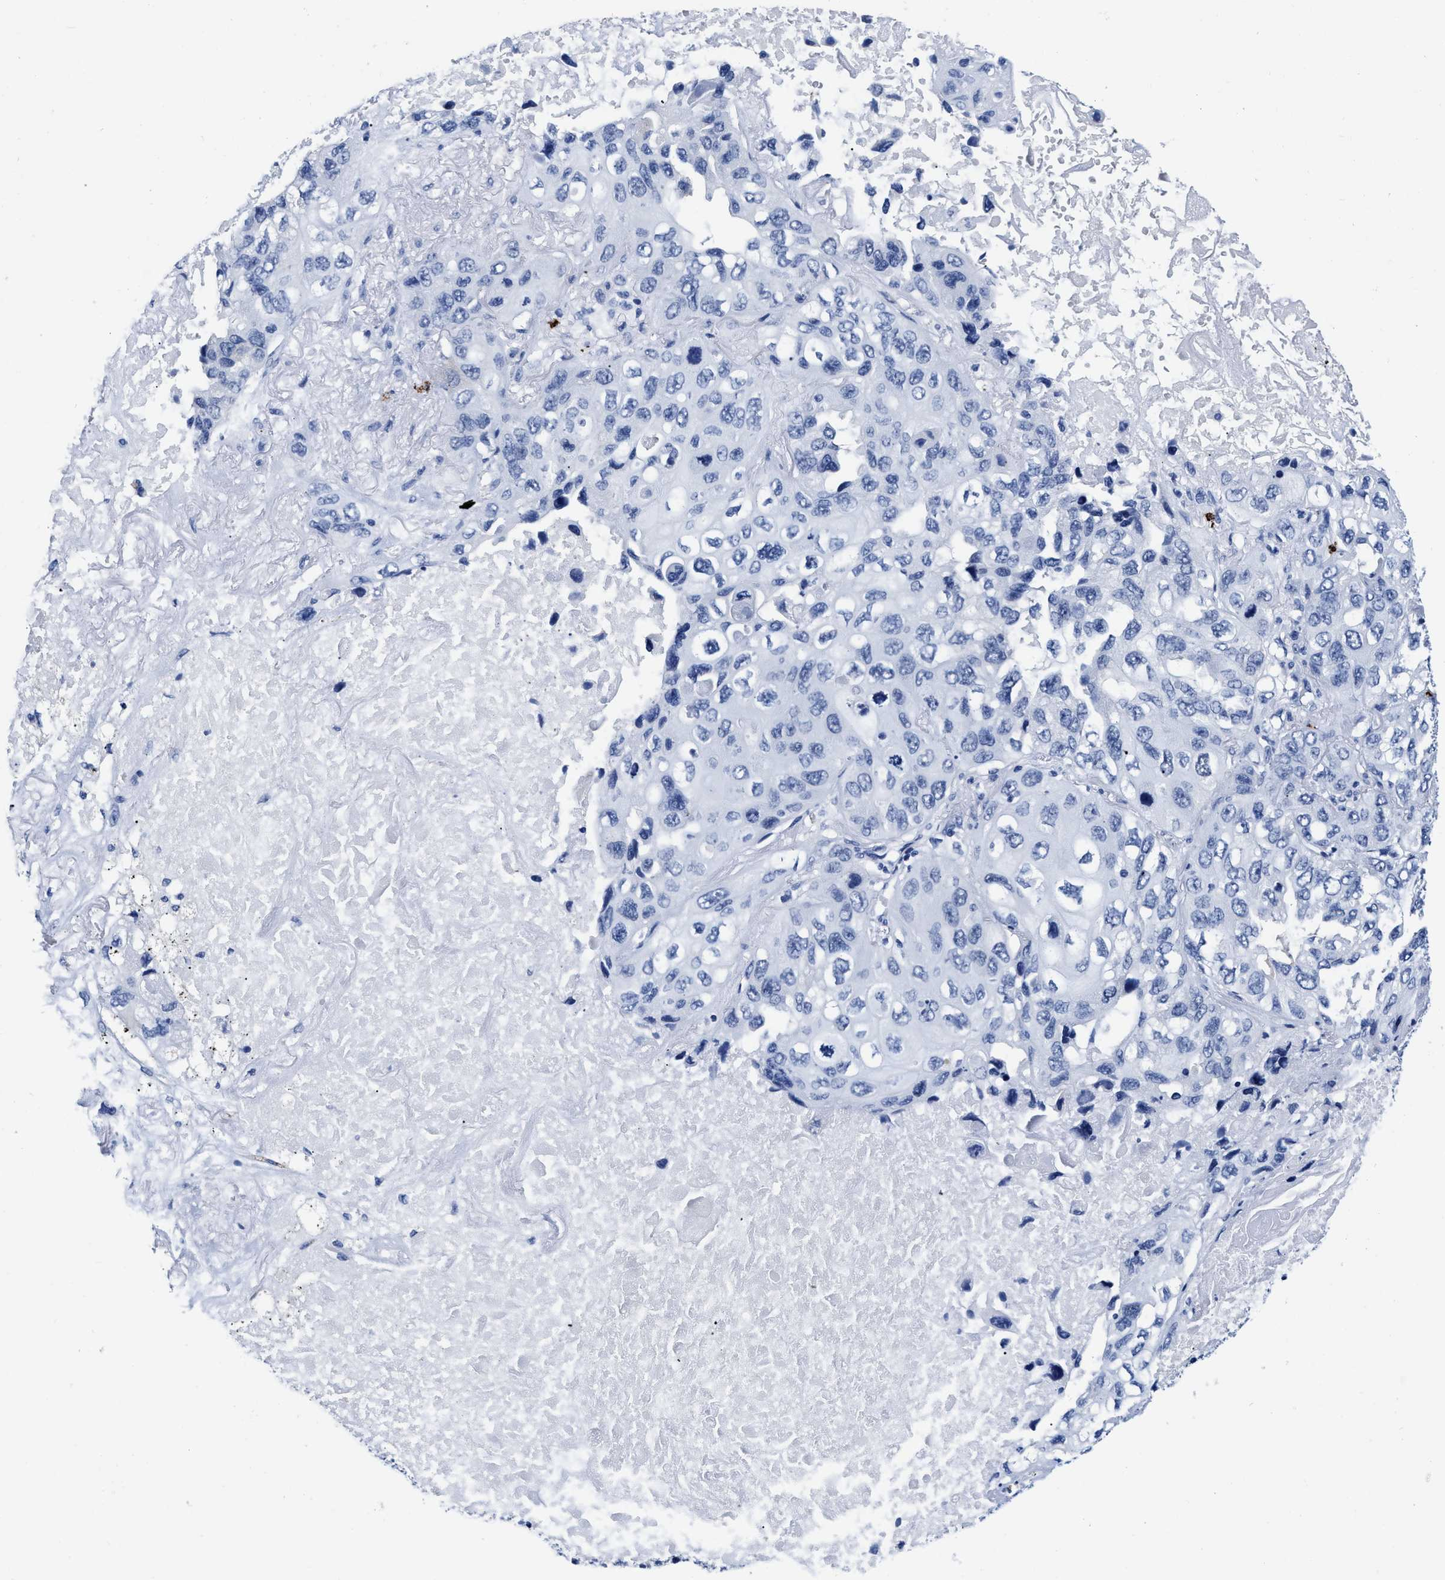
{"staining": {"intensity": "negative", "quantity": "none", "location": "none"}, "tissue": "lung cancer", "cell_type": "Tumor cells", "image_type": "cancer", "snomed": [{"axis": "morphology", "description": "Squamous cell carcinoma, NOS"}, {"axis": "topography", "description": "Lung"}], "caption": "Tumor cells are negative for protein expression in human lung cancer.", "gene": "CER1", "patient": {"sex": "female", "age": 73}}